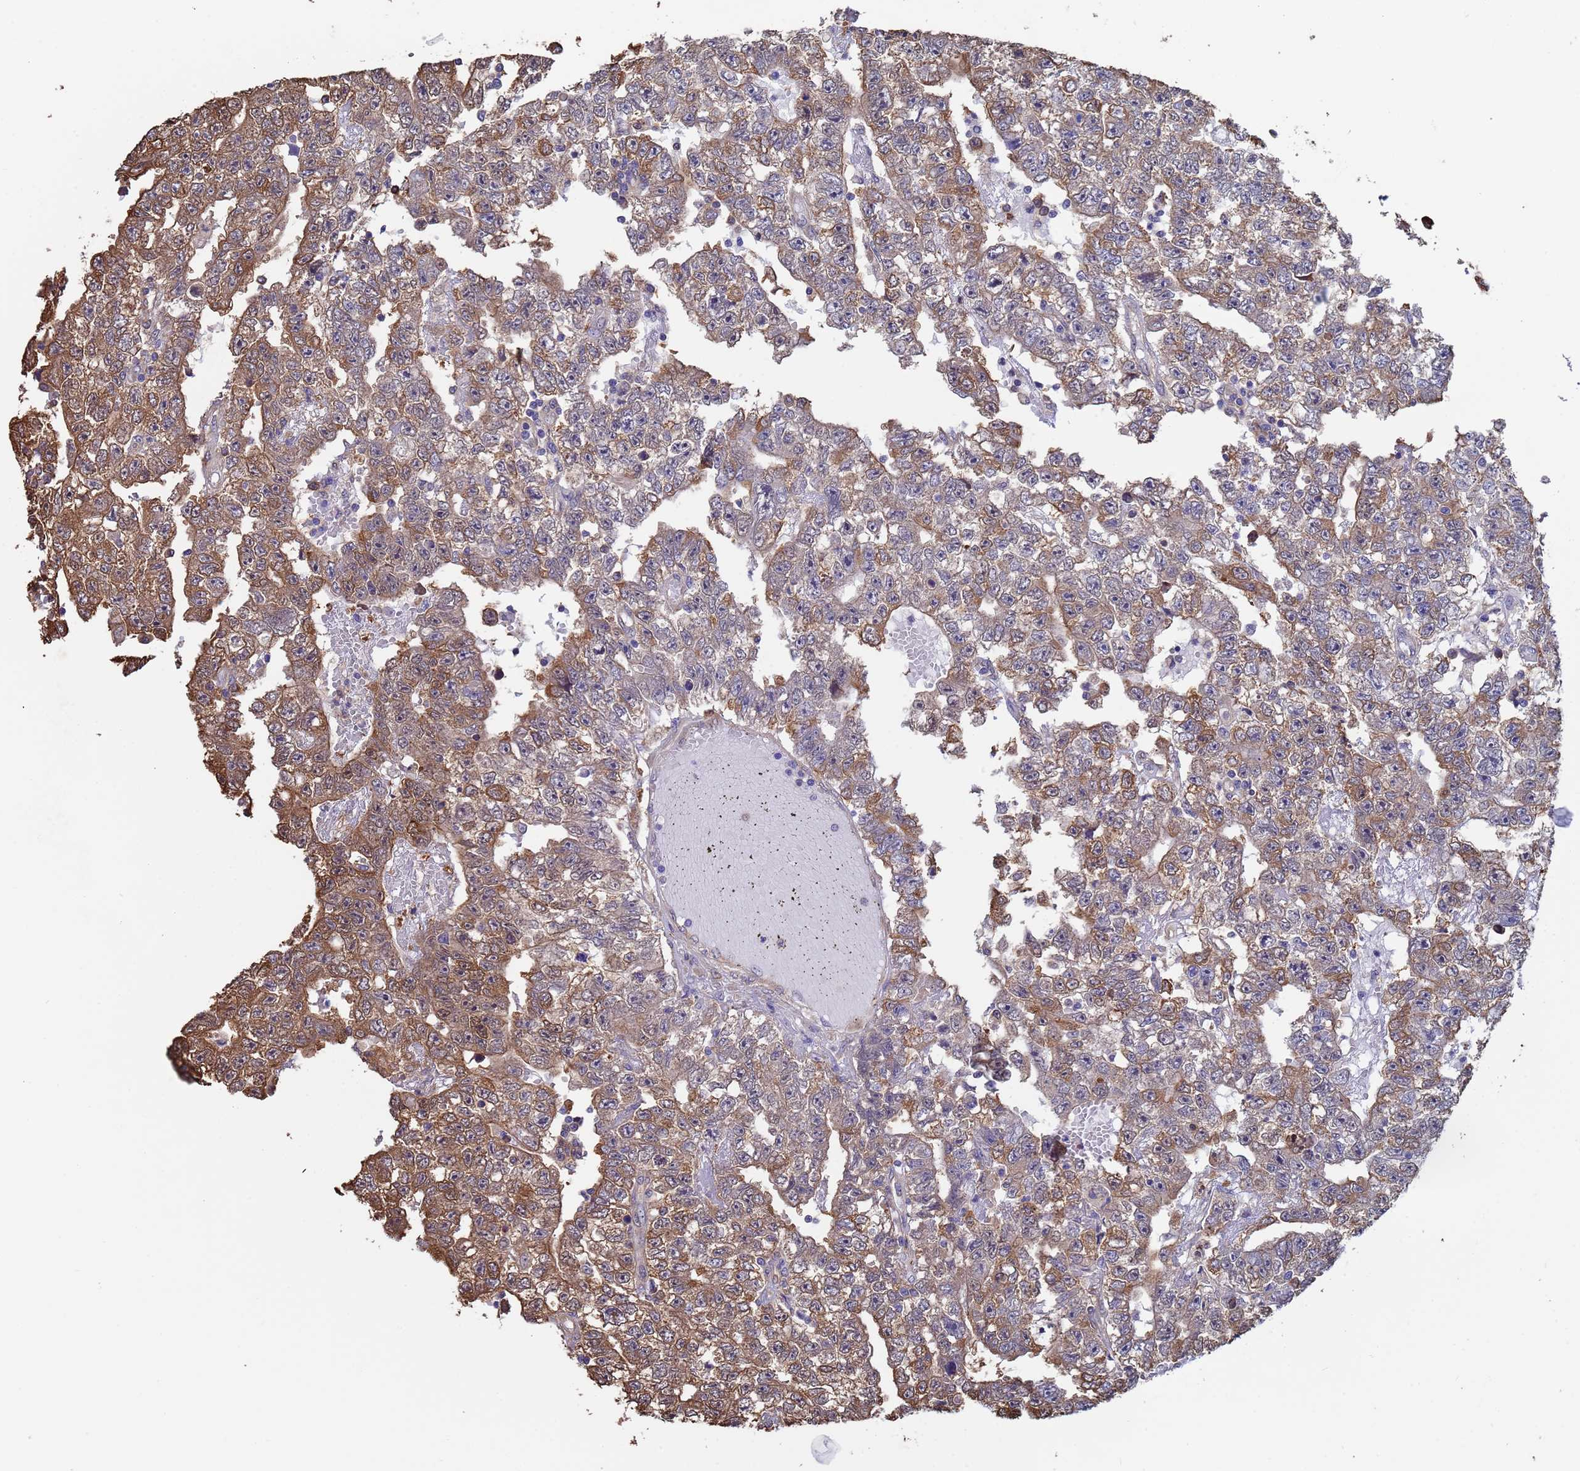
{"staining": {"intensity": "moderate", "quantity": "25%-75%", "location": "cytoplasmic/membranous"}, "tissue": "testis cancer", "cell_type": "Tumor cells", "image_type": "cancer", "snomed": [{"axis": "morphology", "description": "Carcinoma, Embryonal, NOS"}, {"axis": "topography", "description": "Testis"}], "caption": "Brown immunohistochemical staining in testis embryonal carcinoma shows moderate cytoplasmic/membranous positivity in approximately 25%-75% of tumor cells.", "gene": "FAM25A", "patient": {"sex": "male", "age": 25}}